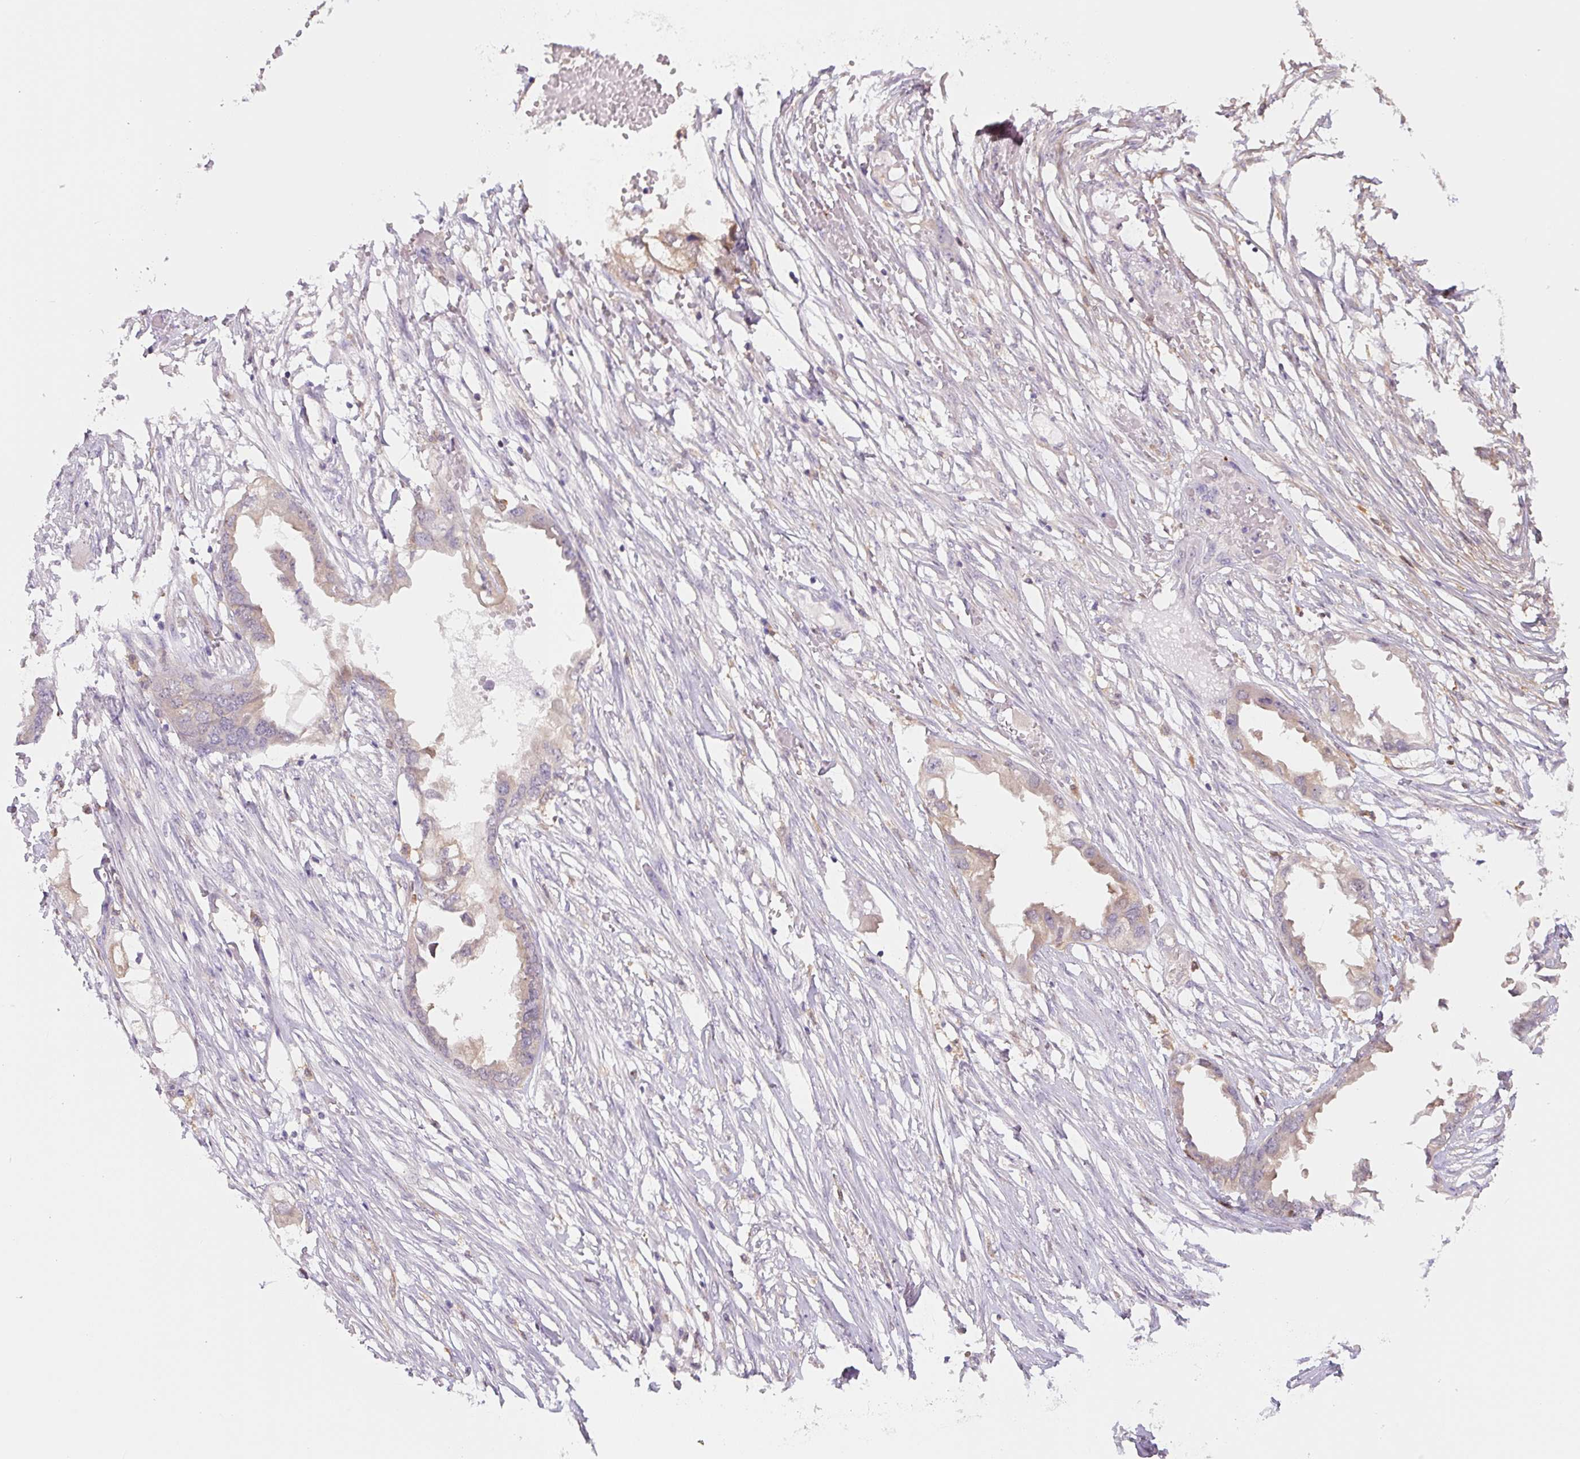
{"staining": {"intensity": "negative", "quantity": "none", "location": "none"}, "tissue": "endometrial cancer", "cell_type": "Tumor cells", "image_type": "cancer", "snomed": [{"axis": "morphology", "description": "Adenocarcinoma, NOS"}, {"axis": "morphology", "description": "Adenocarcinoma, metastatic, NOS"}, {"axis": "topography", "description": "Adipose tissue"}, {"axis": "topography", "description": "Endometrium"}], "caption": "Immunohistochemistry (IHC) photomicrograph of neoplastic tissue: human endometrial metastatic adenocarcinoma stained with DAB (3,3'-diaminobenzidine) reveals no significant protein positivity in tumor cells.", "gene": "SPSB2", "patient": {"sex": "female", "age": 67}}